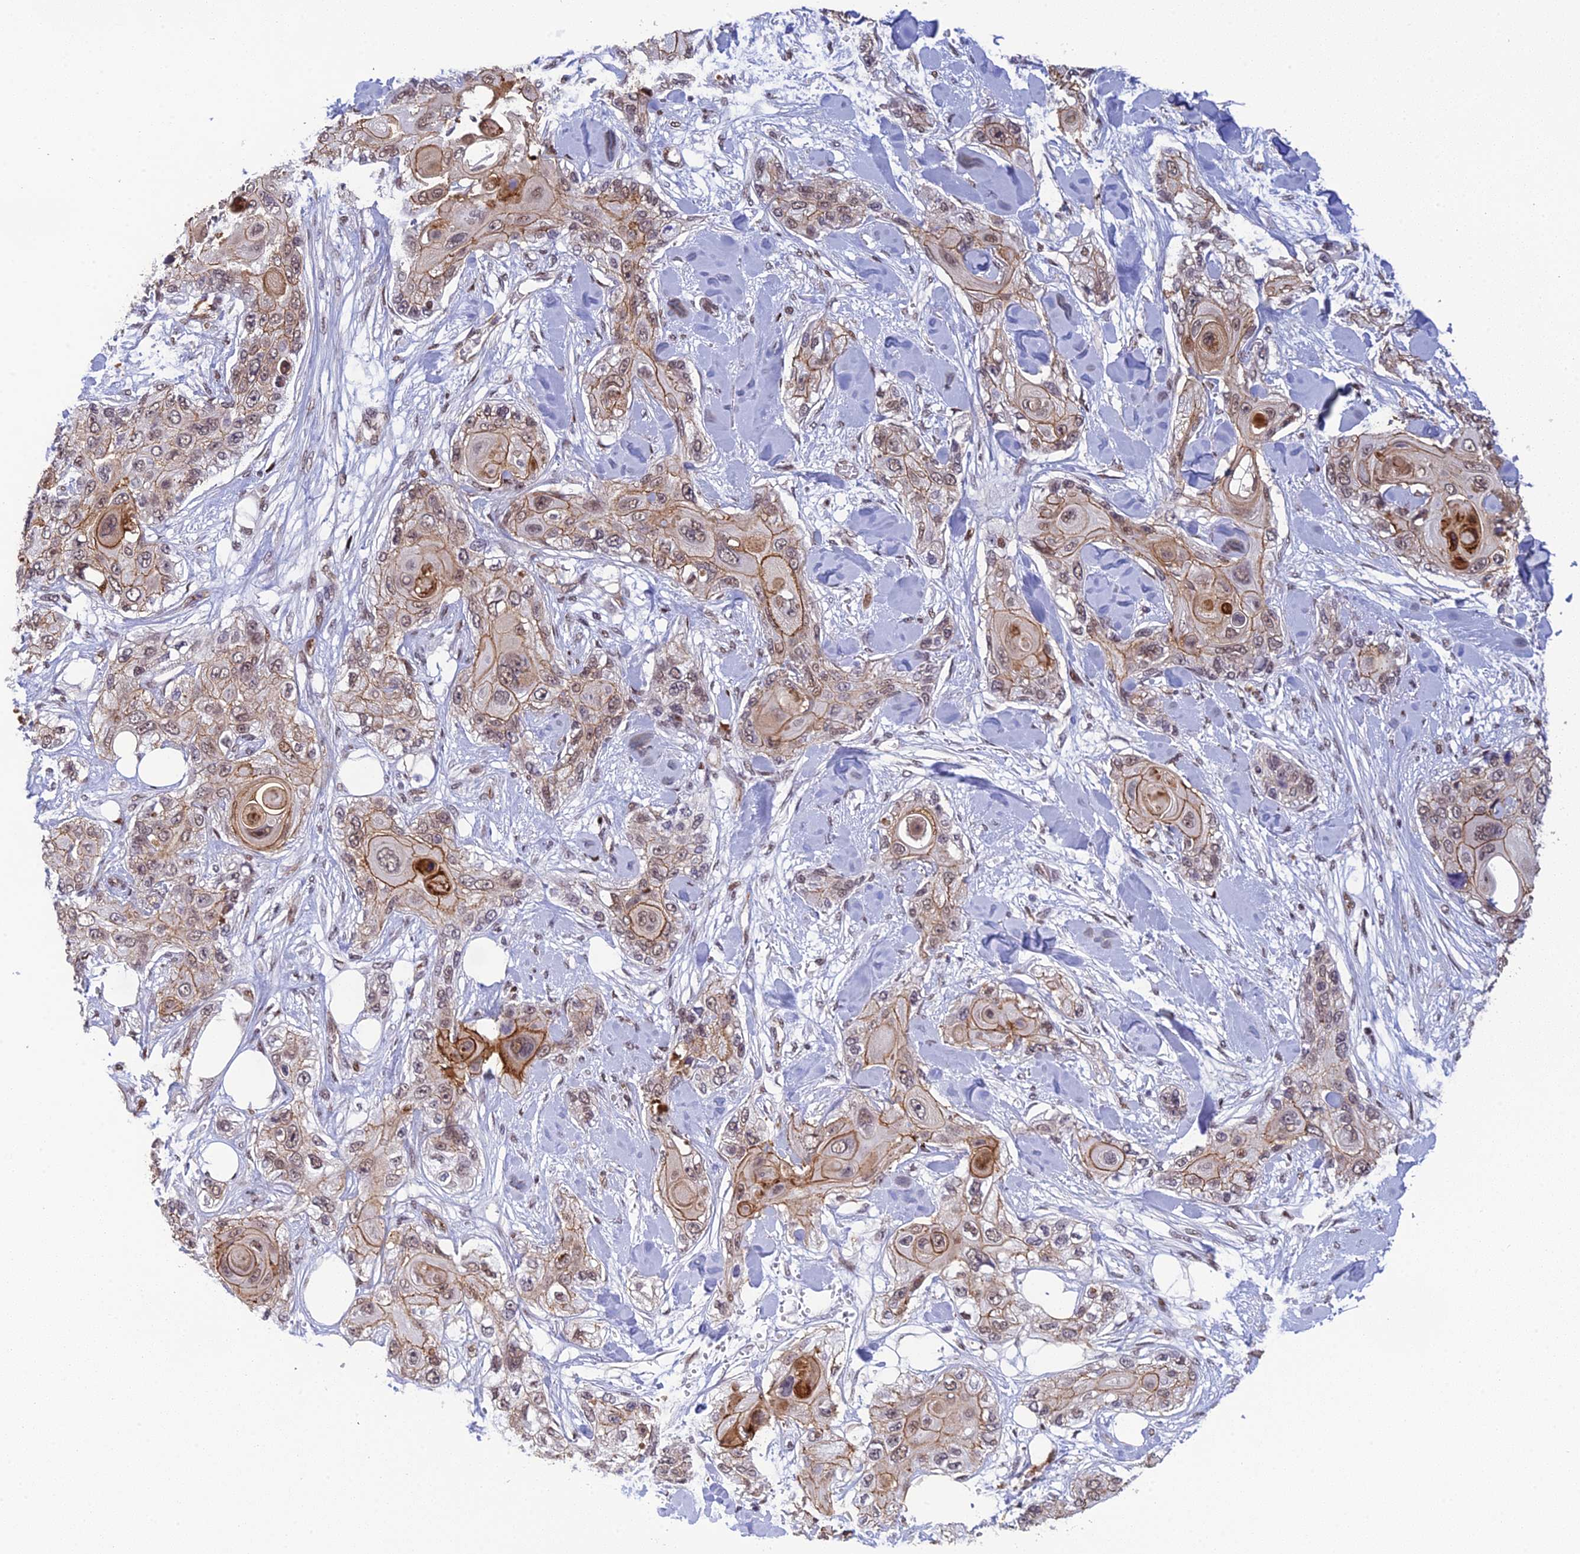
{"staining": {"intensity": "moderate", "quantity": "25%-75%", "location": "cytoplasmic/membranous,nuclear"}, "tissue": "skin cancer", "cell_type": "Tumor cells", "image_type": "cancer", "snomed": [{"axis": "morphology", "description": "Normal tissue, NOS"}, {"axis": "morphology", "description": "Squamous cell carcinoma, NOS"}, {"axis": "topography", "description": "Skin"}], "caption": "Immunohistochemical staining of skin cancer exhibits medium levels of moderate cytoplasmic/membranous and nuclear expression in approximately 25%-75% of tumor cells.", "gene": "RANBP3", "patient": {"sex": "male", "age": 72}}